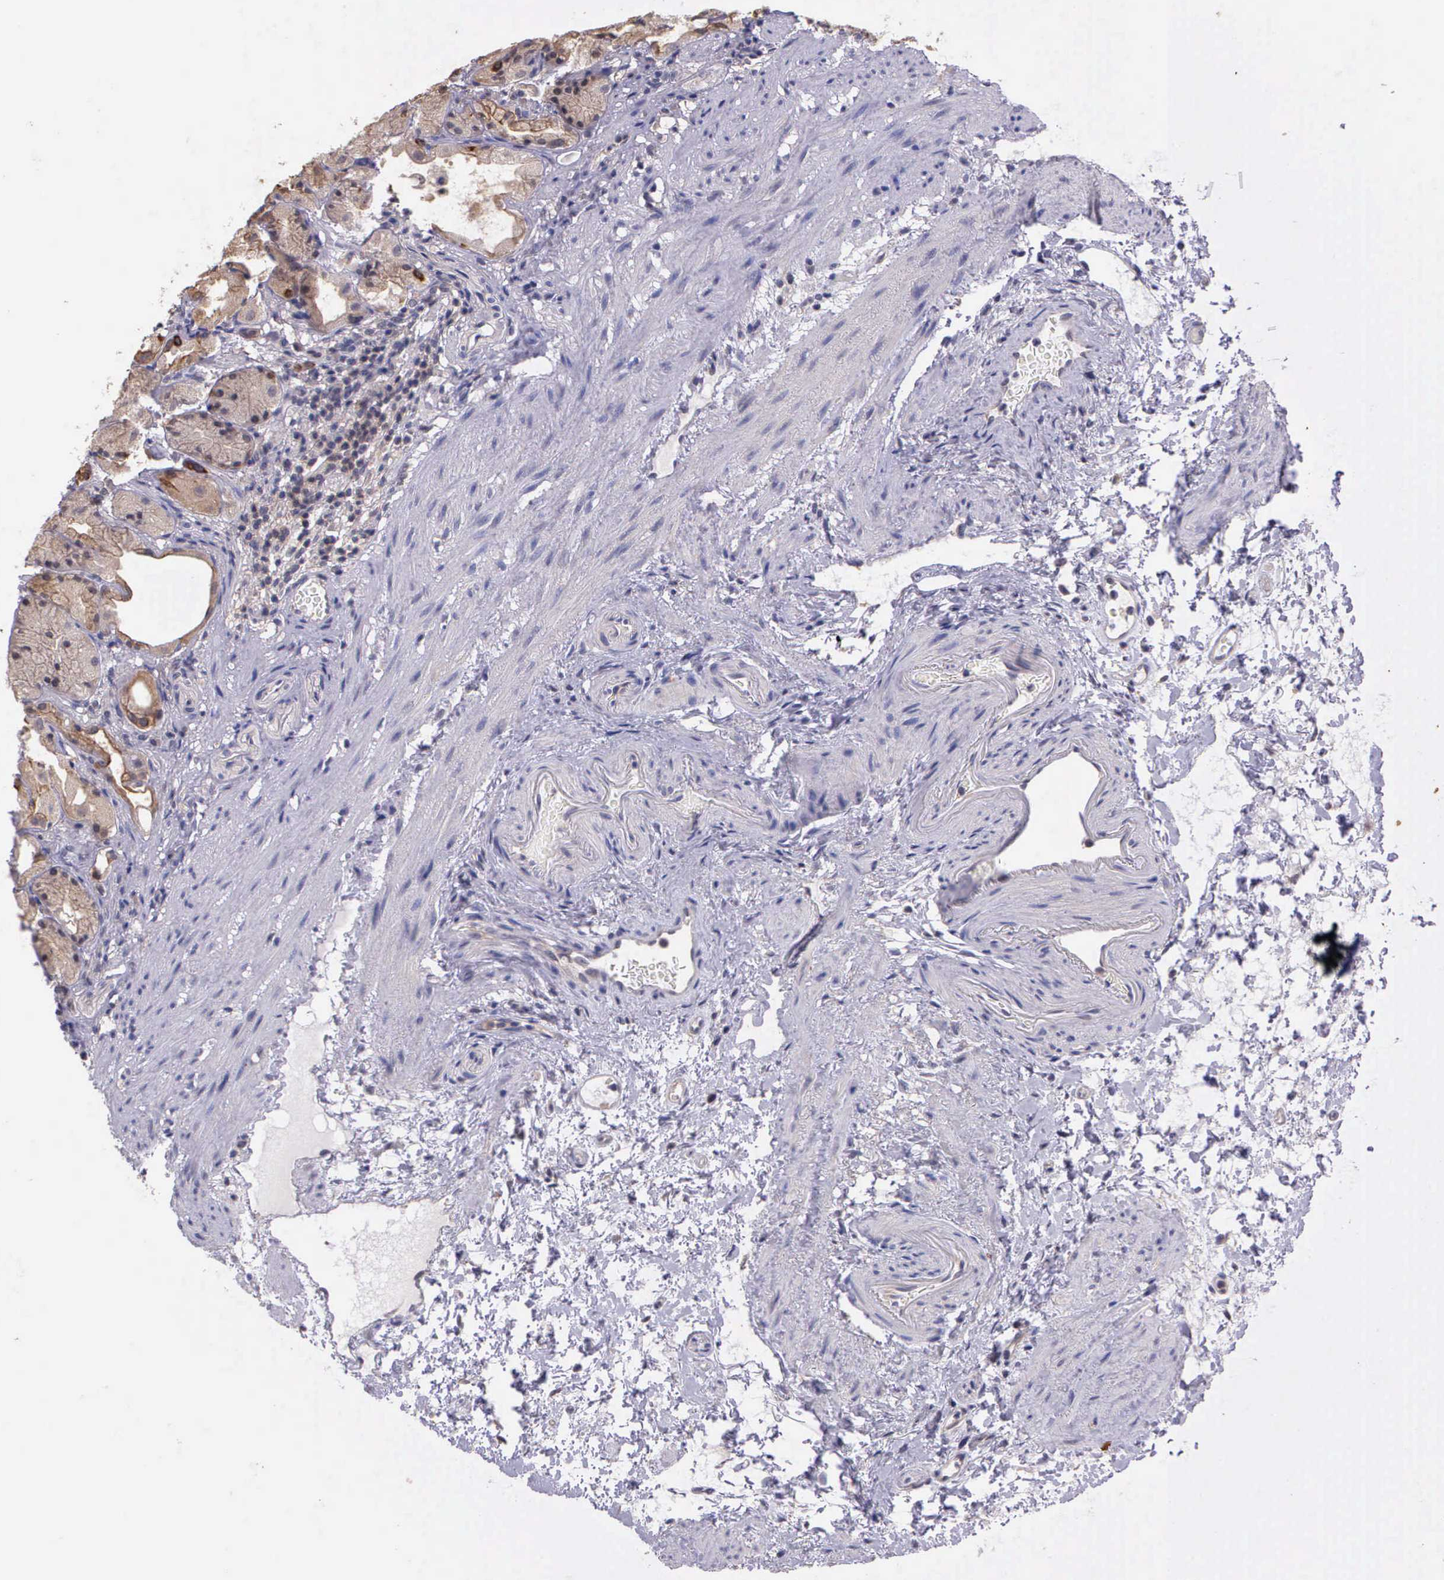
{"staining": {"intensity": "weak", "quantity": ">75%", "location": "cytoplasmic/membranous"}, "tissue": "stomach", "cell_type": "Glandular cells", "image_type": "normal", "snomed": [{"axis": "morphology", "description": "Normal tissue, NOS"}, {"axis": "topography", "description": "Stomach, upper"}], "caption": "A low amount of weak cytoplasmic/membranous expression is present in about >75% of glandular cells in benign stomach.", "gene": "IGBP1P2", "patient": {"sex": "female", "age": 75}}